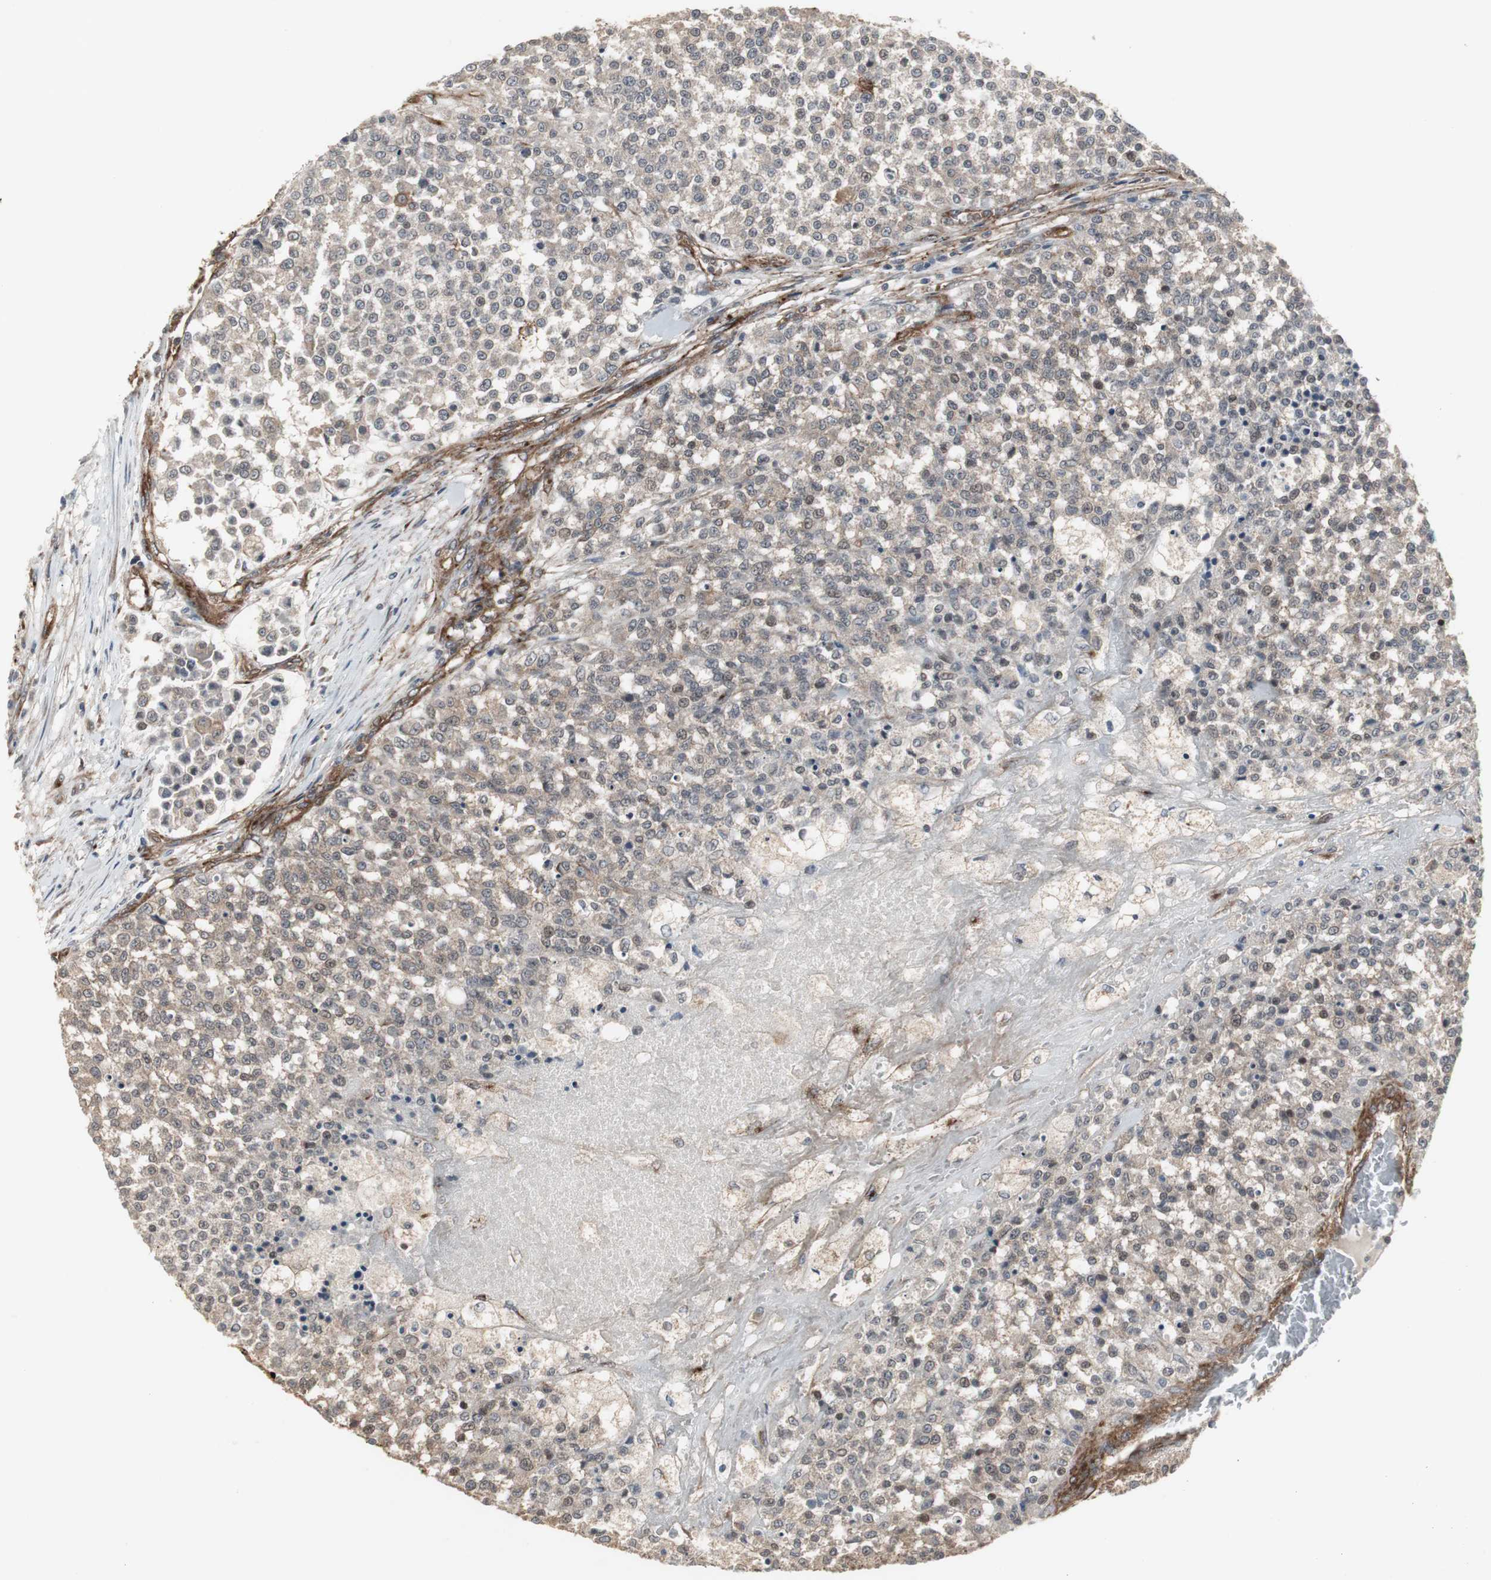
{"staining": {"intensity": "weak", "quantity": ">75%", "location": "cytoplasmic/membranous"}, "tissue": "testis cancer", "cell_type": "Tumor cells", "image_type": "cancer", "snomed": [{"axis": "morphology", "description": "Seminoma, NOS"}, {"axis": "topography", "description": "Testis"}], "caption": "A high-resolution photomicrograph shows immunohistochemistry (IHC) staining of testis cancer, which shows weak cytoplasmic/membranous positivity in approximately >75% of tumor cells.", "gene": "ATP2B2", "patient": {"sex": "male", "age": 59}}